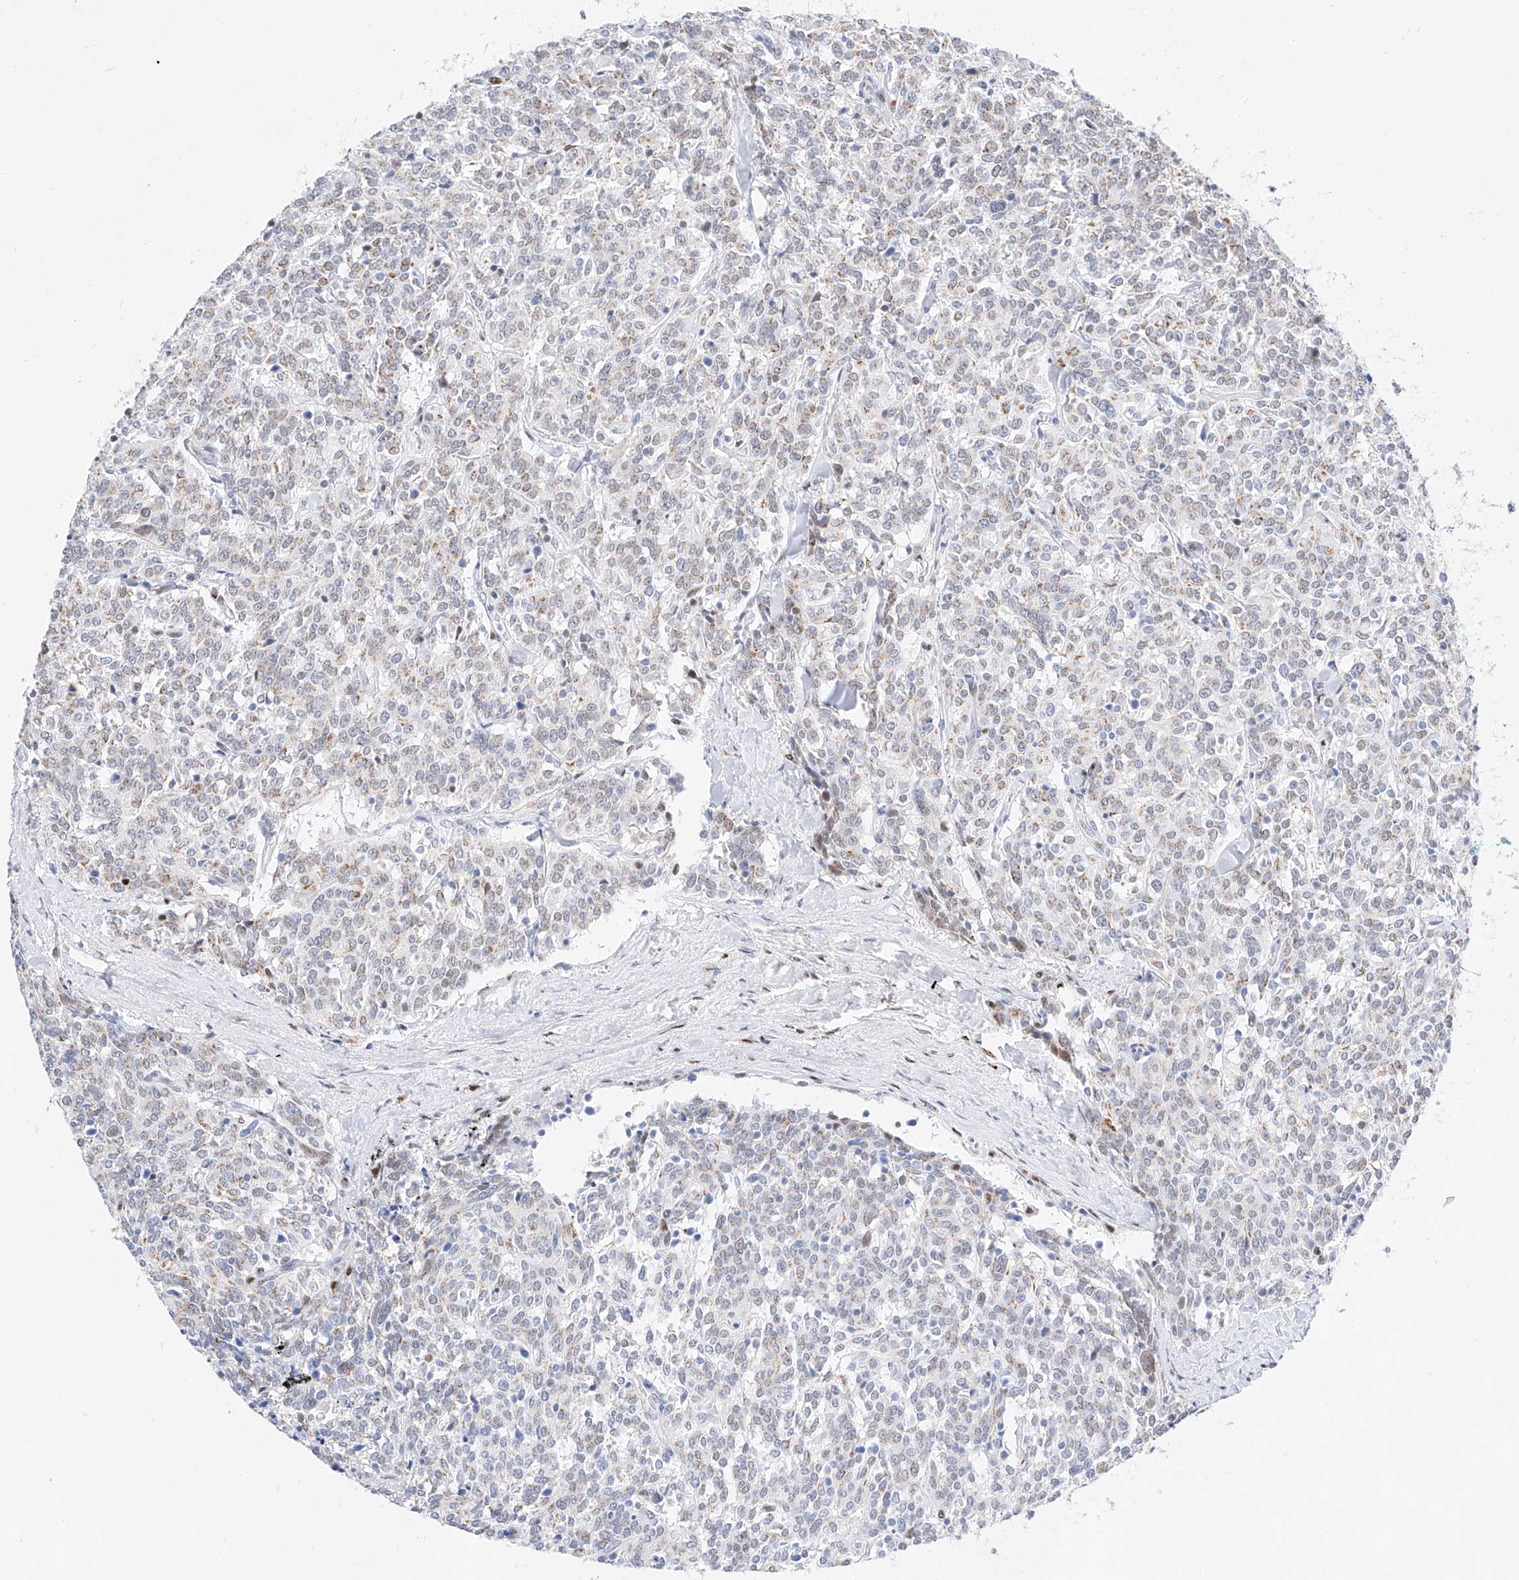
{"staining": {"intensity": "moderate", "quantity": "25%-75%", "location": "nuclear"}, "tissue": "carcinoid", "cell_type": "Tumor cells", "image_type": "cancer", "snomed": [{"axis": "morphology", "description": "Carcinoid, malignant, NOS"}, {"axis": "topography", "description": "Lung"}], "caption": "Immunohistochemistry (IHC) of carcinoid demonstrates medium levels of moderate nuclear expression in about 25%-75% of tumor cells.", "gene": "NT5C3B", "patient": {"sex": "female", "age": 46}}